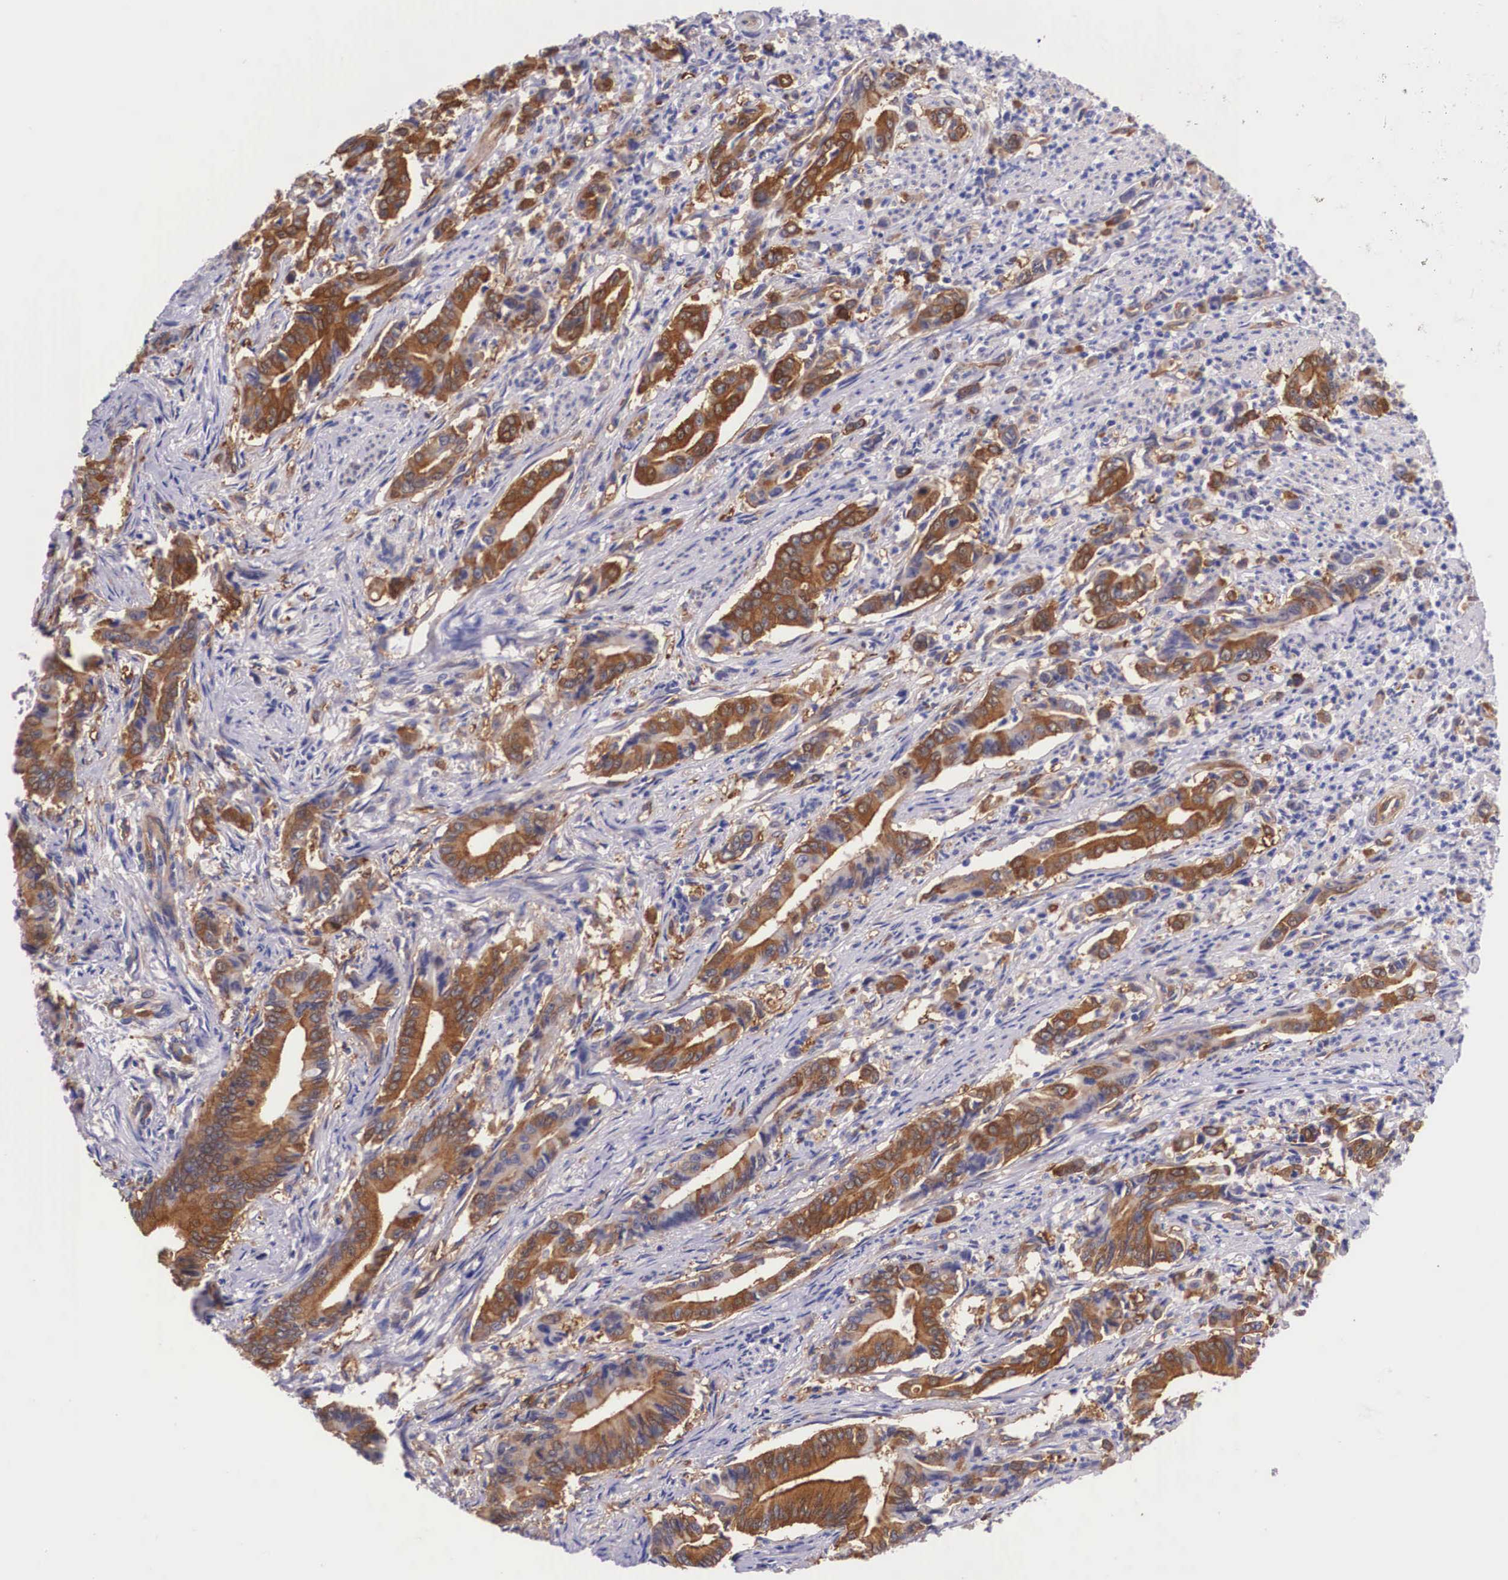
{"staining": {"intensity": "strong", "quantity": ">75%", "location": "cytoplasmic/membranous"}, "tissue": "stomach cancer", "cell_type": "Tumor cells", "image_type": "cancer", "snomed": [{"axis": "morphology", "description": "Adenocarcinoma, NOS"}, {"axis": "topography", "description": "Stomach"}], "caption": "Human adenocarcinoma (stomach) stained for a protein (brown) shows strong cytoplasmic/membranous positive positivity in about >75% of tumor cells.", "gene": "BCAR1", "patient": {"sex": "female", "age": 76}}